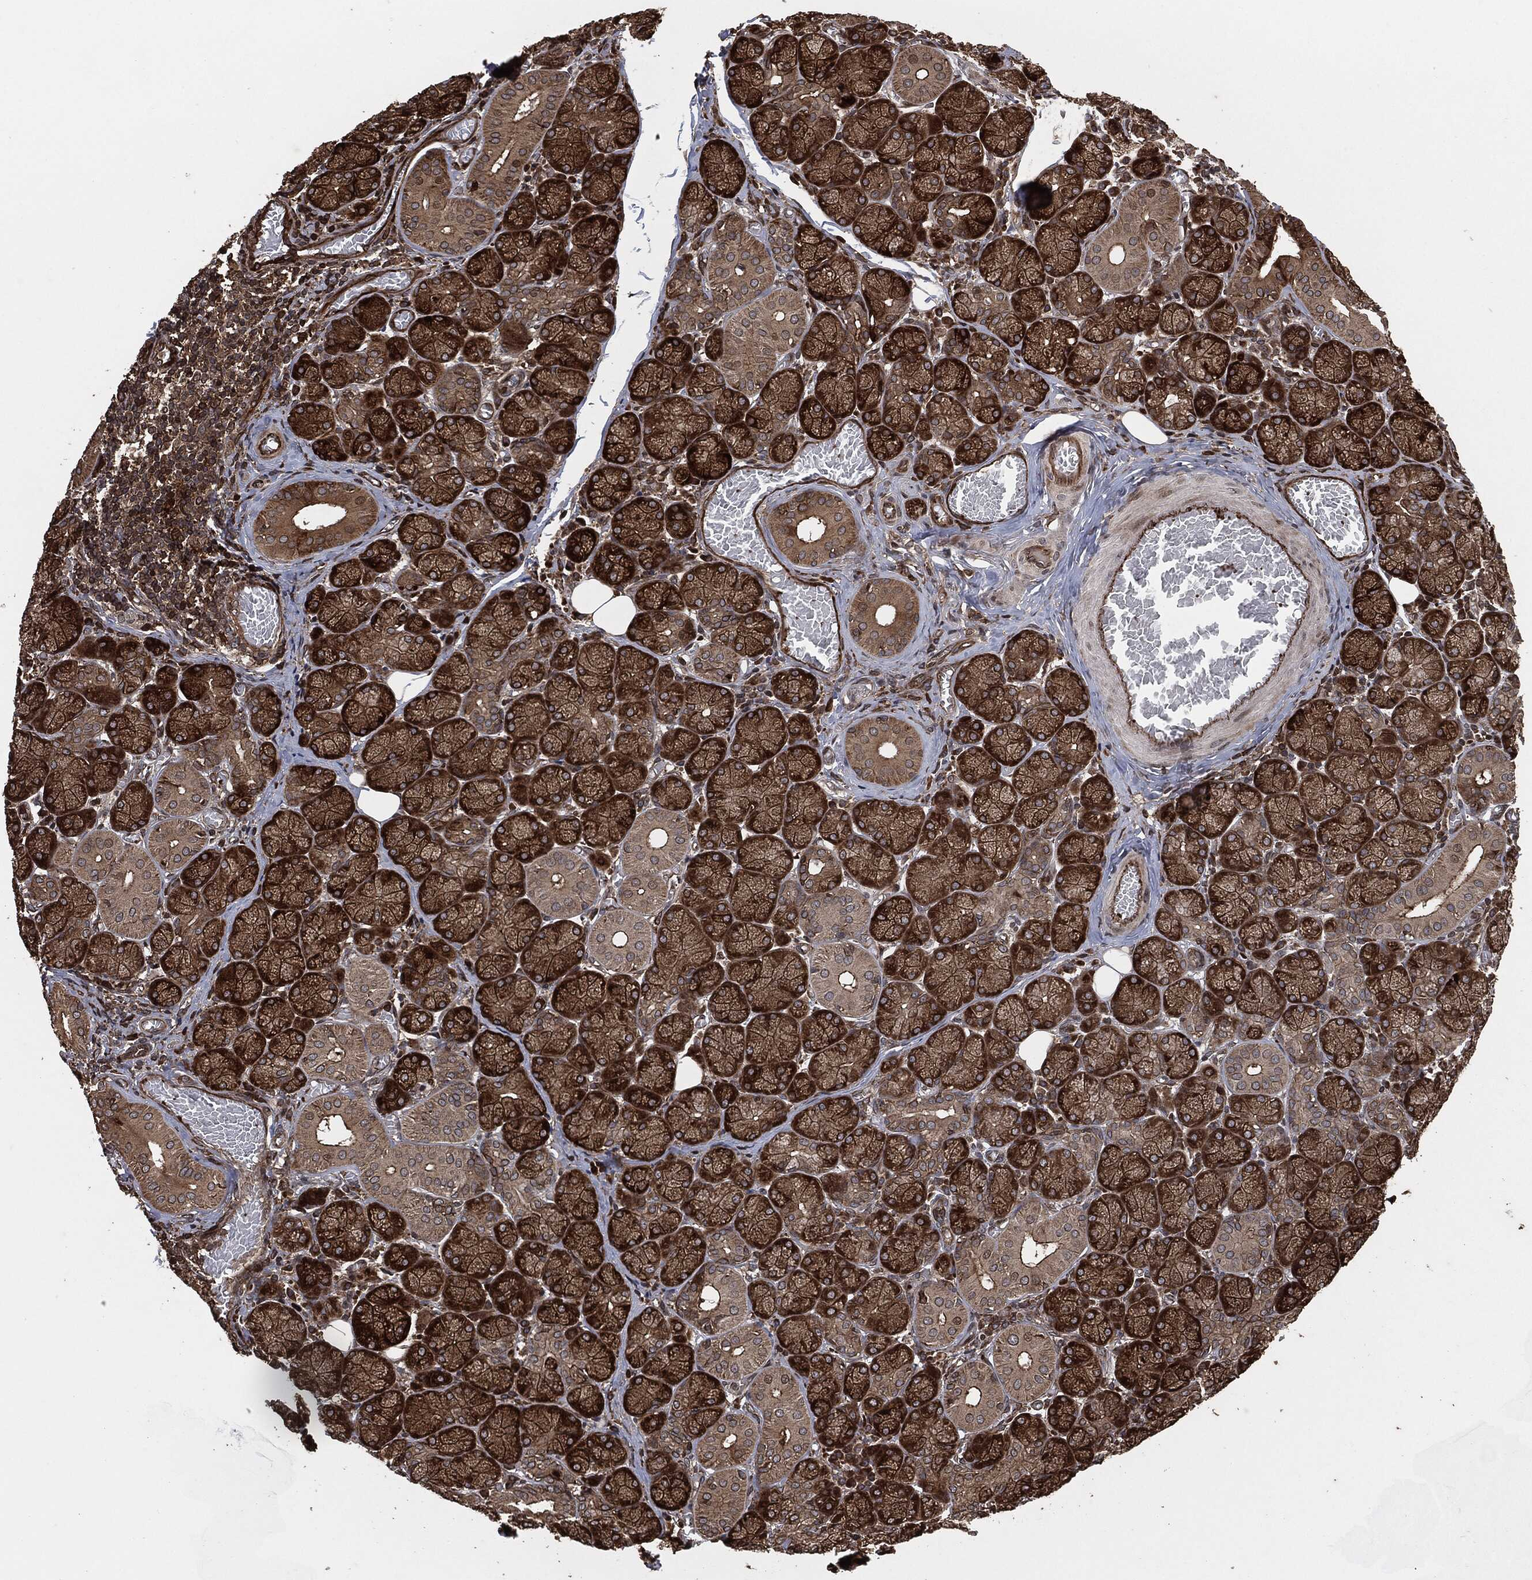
{"staining": {"intensity": "strong", "quantity": ">75%", "location": "cytoplasmic/membranous"}, "tissue": "salivary gland", "cell_type": "Glandular cells", "image_type": "normal", "snomed": [{"axis": "morphology", "description": "Normal tissue, NOS"}, {"axis": "topography", "description": "Salivary gland"}, {"axis": "topography", "description": "Peripheral nerve tissue"}], "caption": "Glandular cells demonstrate high levels of strong cytoplasmic/membranous expression in about >75% of cells in unremarkable human salivary gland. (DAB = brown stain, brightfield microscopy at high magnification).", "gene": "IFIT1", "patient": {"sex": "female", "age": 24}}